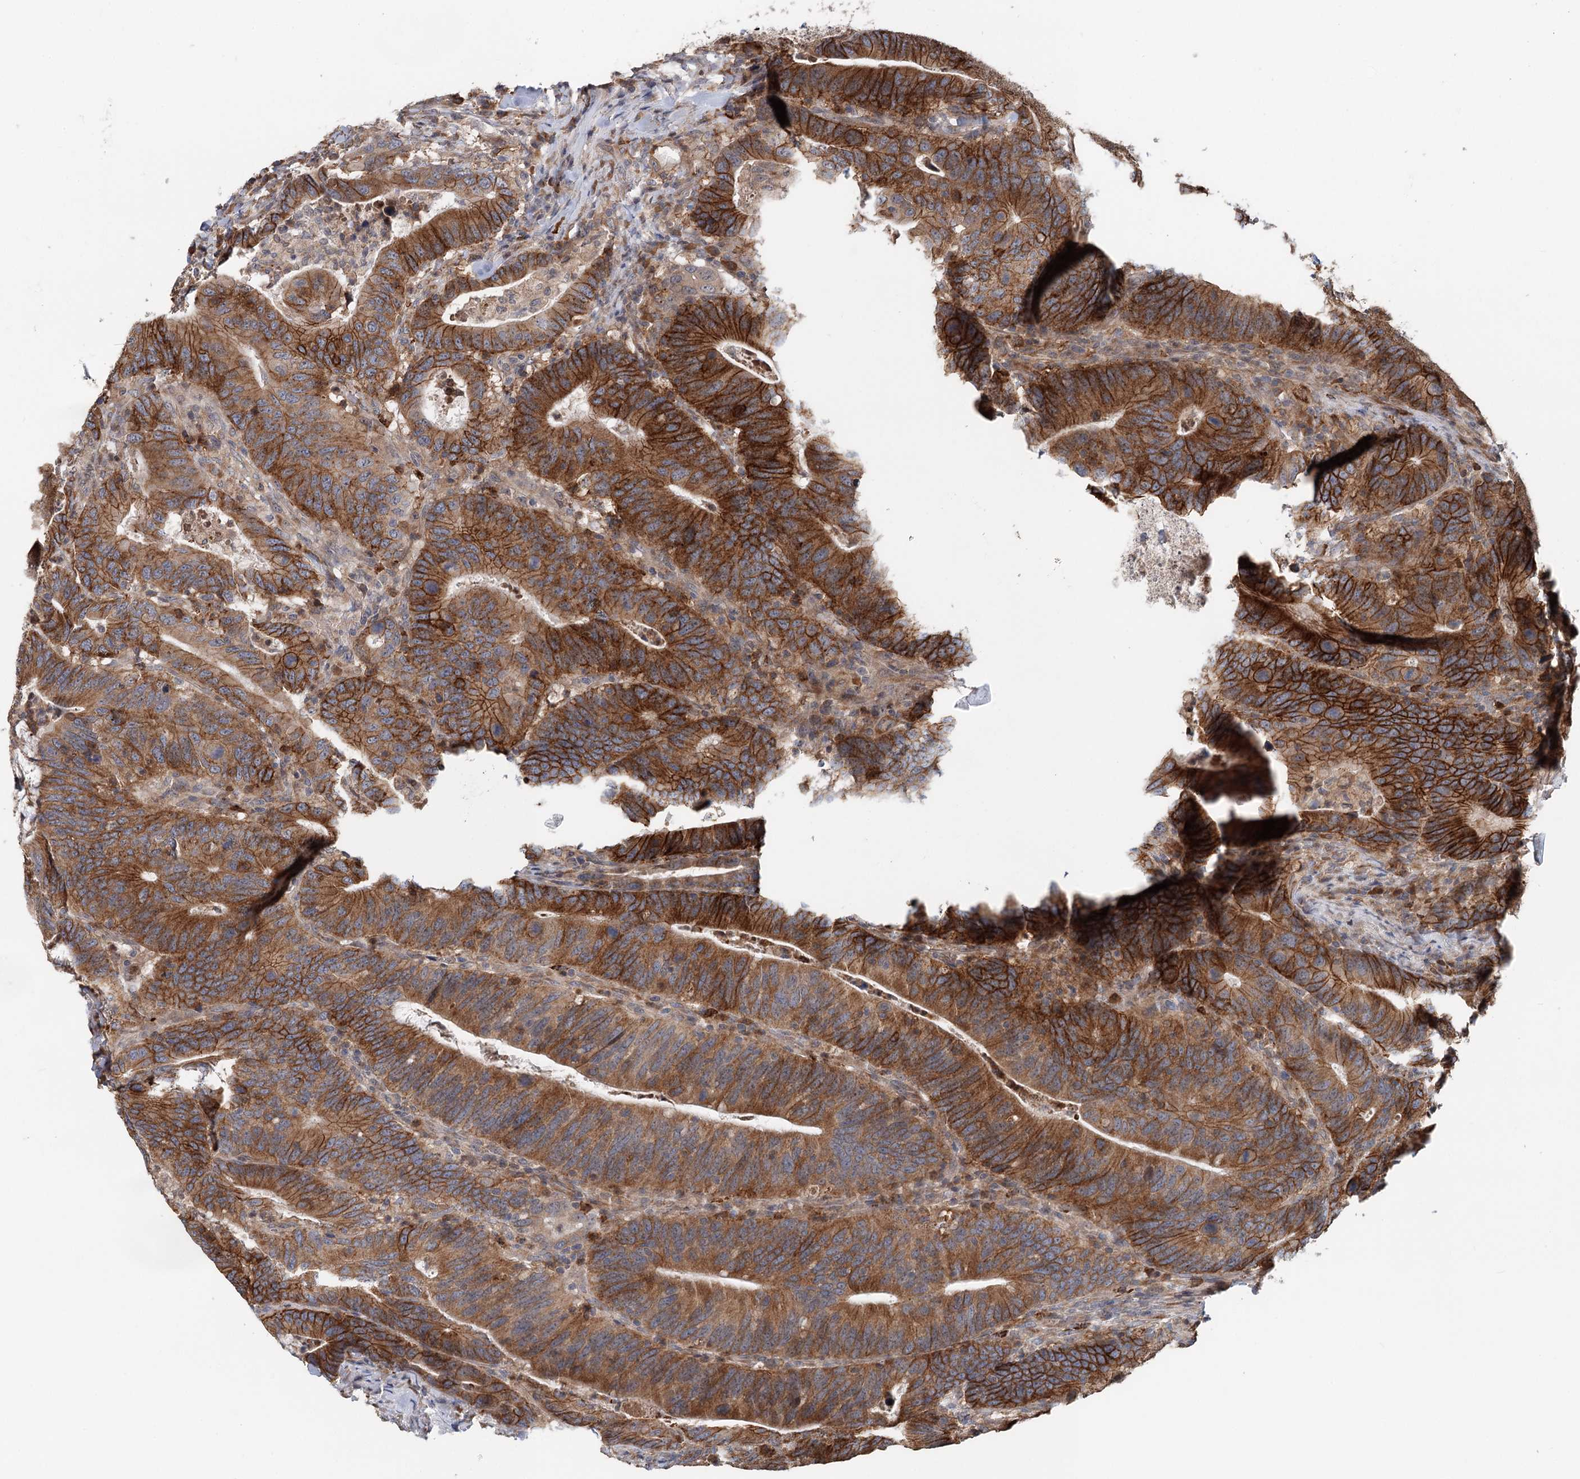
{"staining": {"intensity": "strong", "quantity": ">75%", "location": "cytoplasmic/membranous"}, "tissue": "colorectal cancer", "cell_type": "Tumor cells", "image_type": "cancer", "snomed": [{"axis": "morphology", "description": "Adenocarcinoma, NOS"}, {"axis": "topography", "description": "Colon"}], "caption": "Colorectal adenocarcinoma was stained to show a protein in brown. There is high levels of strong cytoplasmic/membranous staining in approximately >75% of tumor cells. (DAB IHC with brightfield microscopy, high magnification).", "gene": "RNF111", "patient": {"sex": "female", "age": 66}}